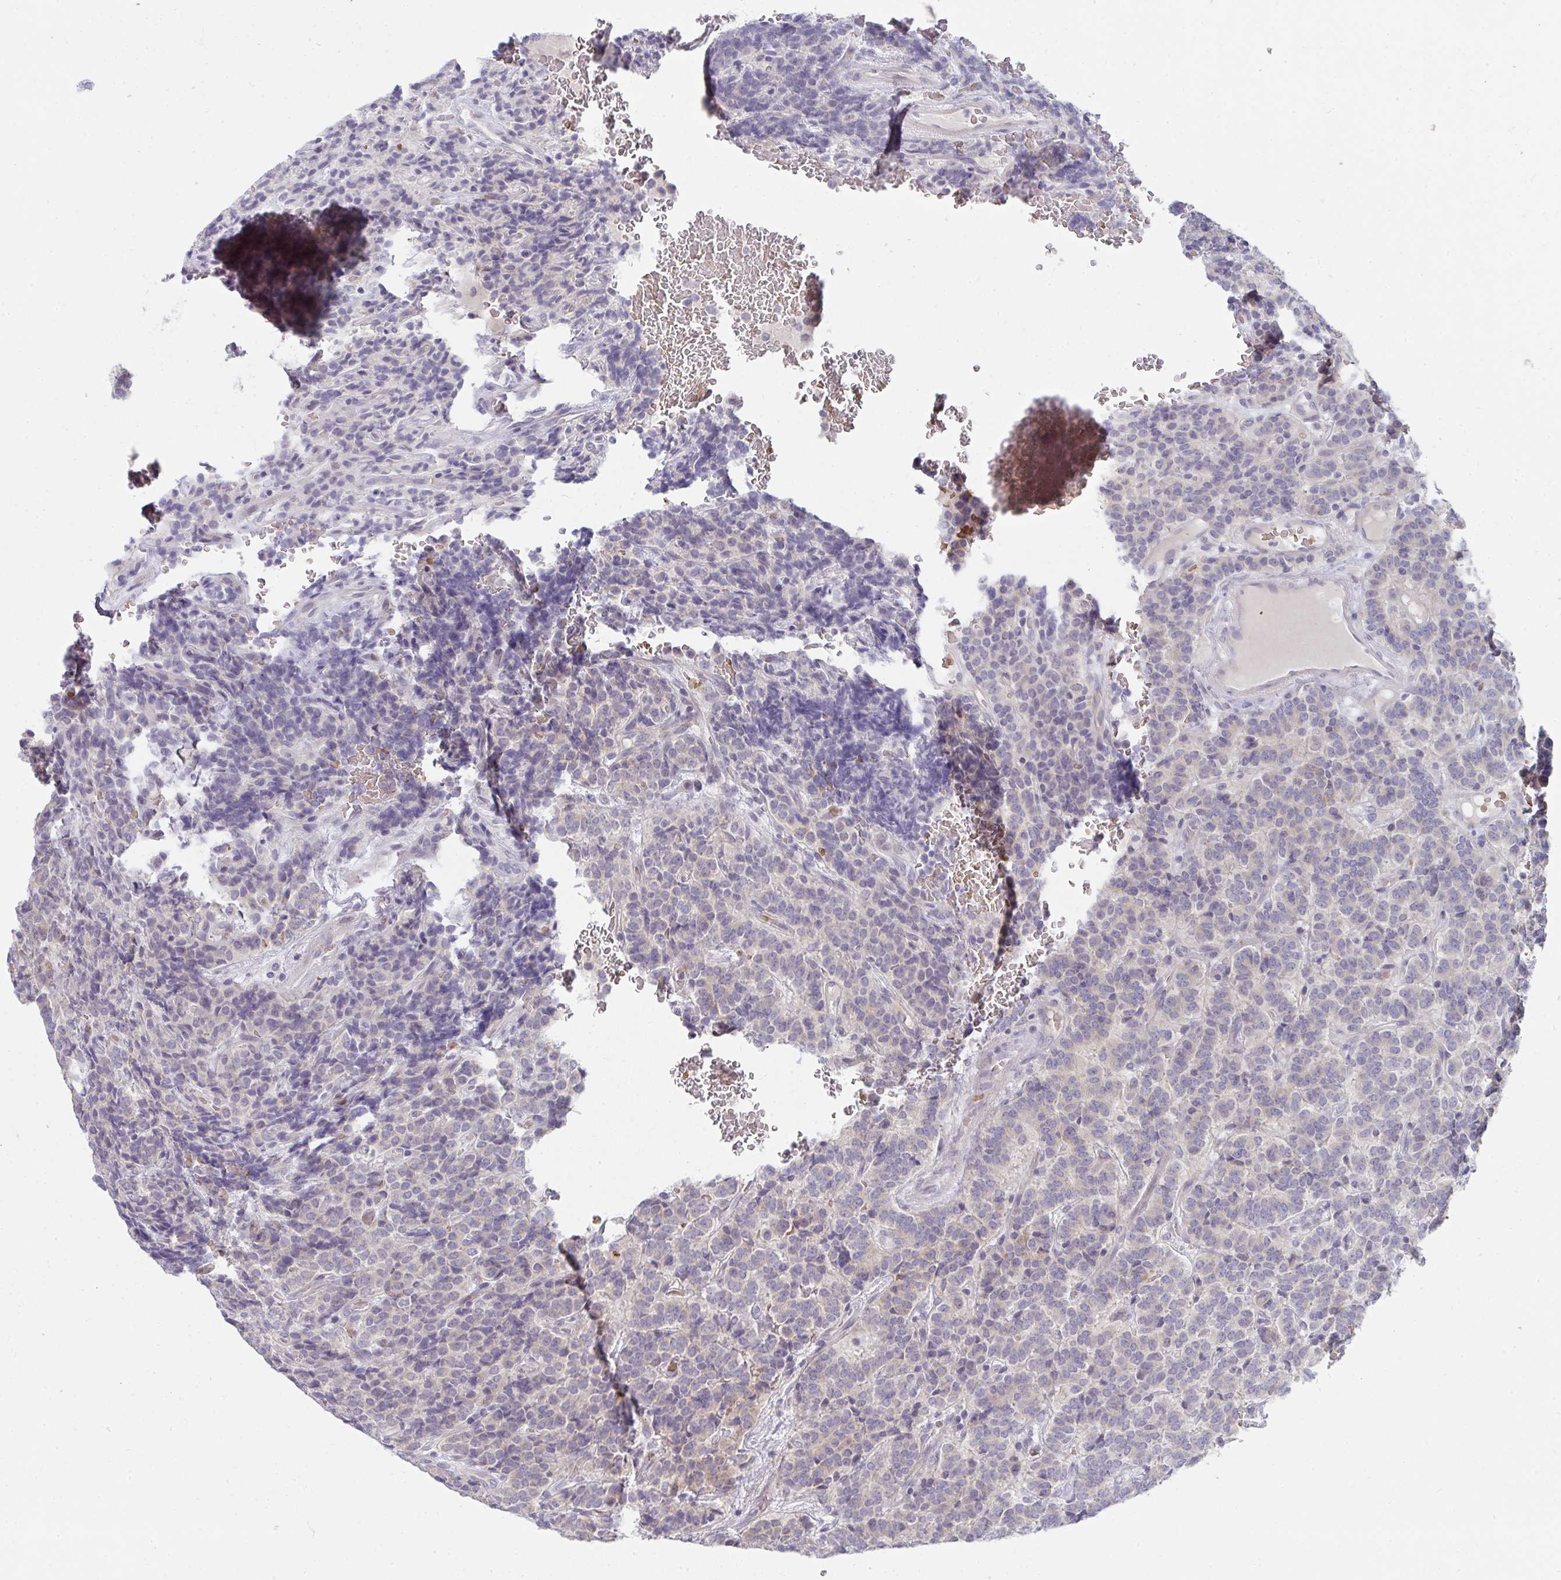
{"staining": {"intensity": "negative", "quantity": "none", "location": "none"}, "tissue": "carcinoid", "cell_type": "Tumor cells", "image_type": "cancer", "snomed": [{"axis": "morphology", "description": "Carcinoid, malignant, NOS"}, {"axis": "topography", "description": "Pancreas"}], "caption": "This image is of carcinoid stained with IHC to label a protein in brown with the nuclei are counter-stained blue. There is no staining in tumor cells.", "gene": "SHB", "patient": {"sex": "male", "age": 36}}